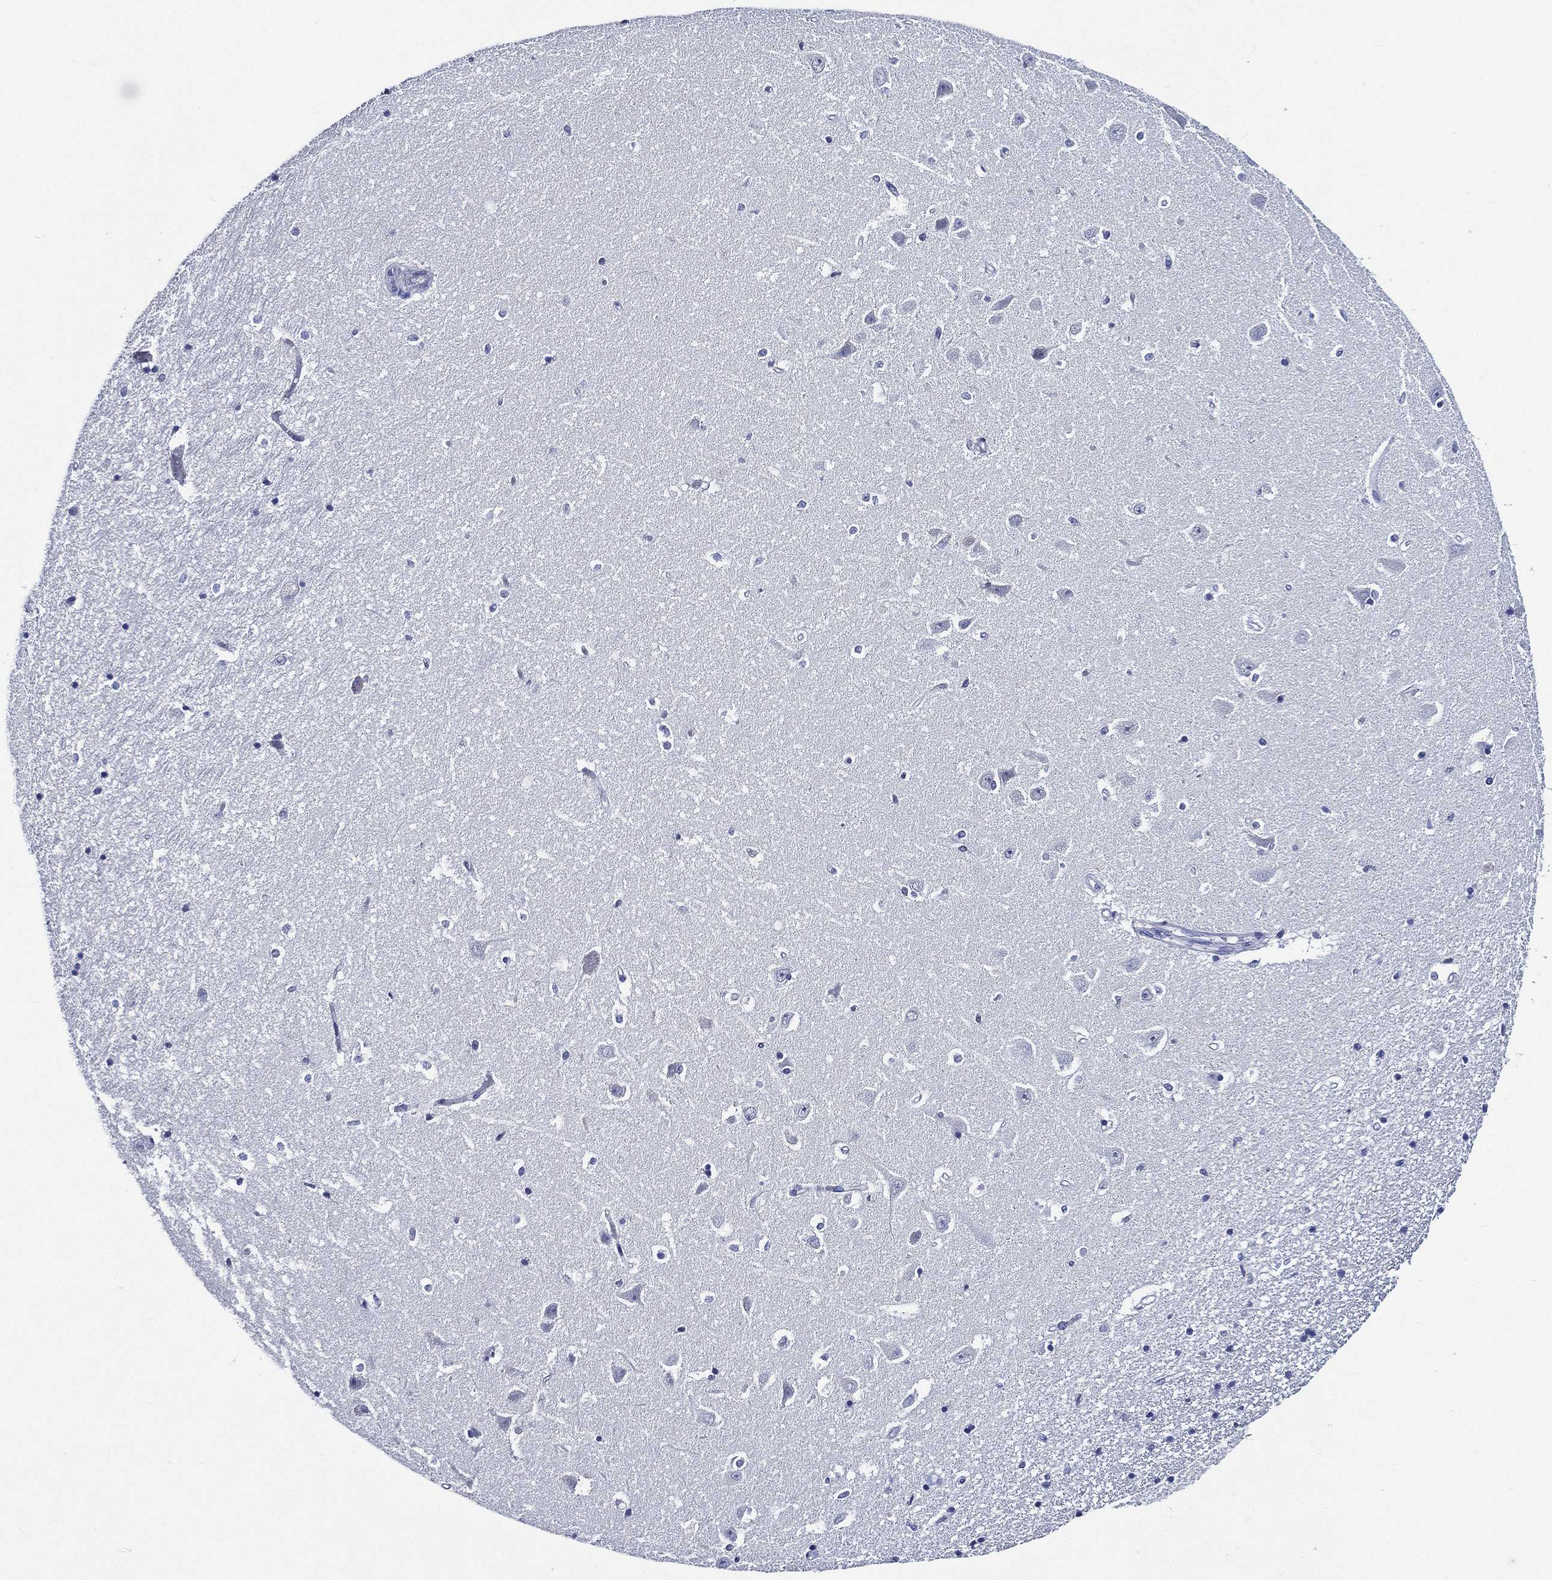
{"staining": {"intensity": "negative", "quantity": "none", "location": "none"}, "tissue": "hippocampus", "cell_type": "Glial cells", "image_type": "normal", "snomed": [{"axis": "morphology", "description": "Normal tissue, NOS"}, {"axis": "topography", "description": "Hippocampus"}], "caption": "IHC of benign human hippocampus shows no expression in glial cells. (DAB (3,3'-diaminobenzidine) immunohistochemistry with hematoxylin counter stain).", "gene": "NEDD9", "patient": {"sex": "female", "age": 64}}